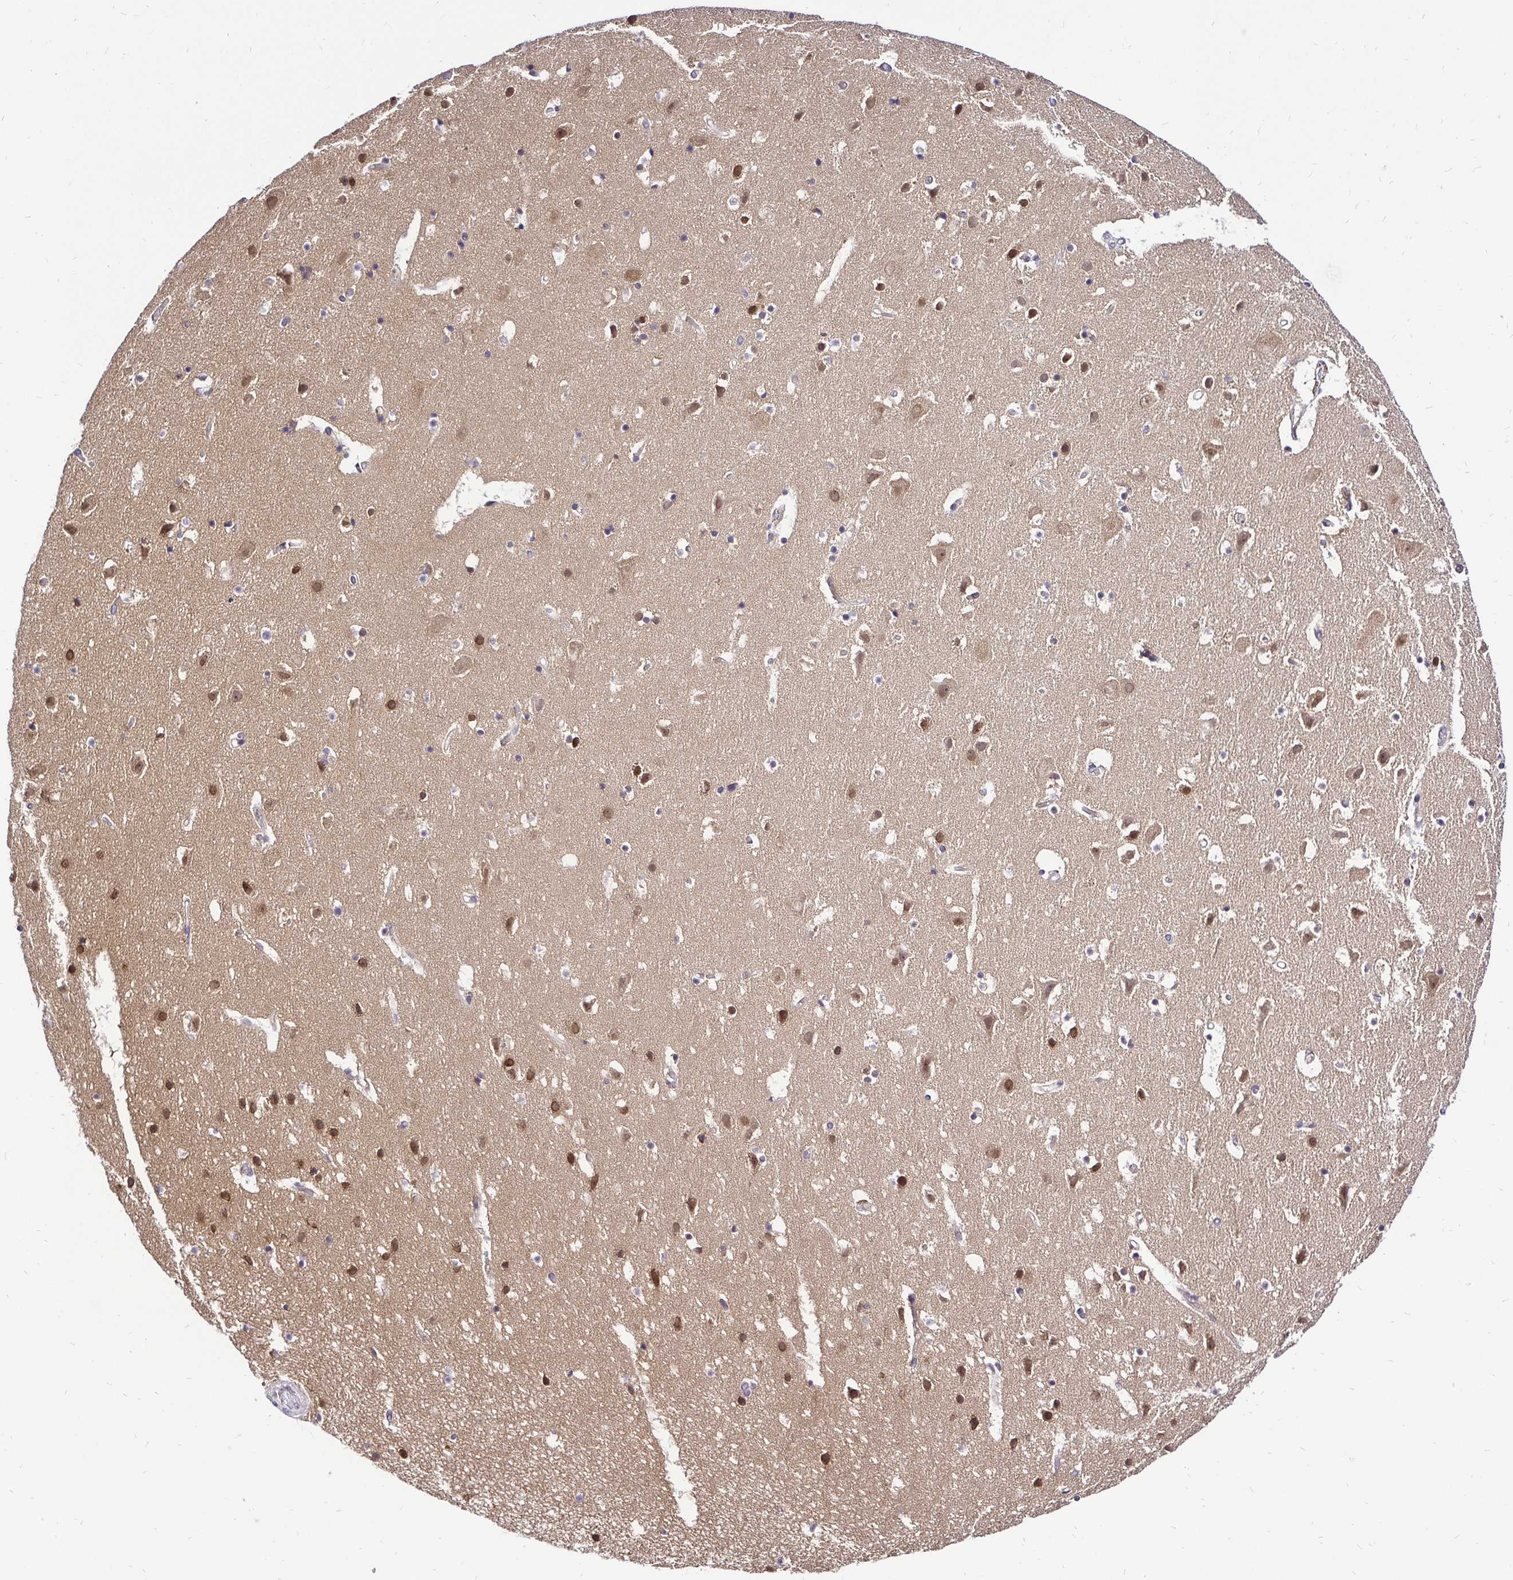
{"staining": {"intensity": "weak", "quantity": ">75%", "location": "cytoplasmic/membranous,nuclear"}, "tissue": "cerebral cortex", "cell_type": "Endothelial cells", "image_type": "normal", "snomed": [{"axis": "morphology", "description": "Normal tissue, NOS"}, {"axis": "topography", "description": "Cerebral cortex"}], "caption": "Approximately >75% of endothelial cells in benign human cerebral cortex demonstrate weak cytoplasmic/membranous,nuclear protein staining as visualized by brown immunohistochemical staining.", "gene": "UBE2M", "patient": {"sex": "female", "age": 42}}